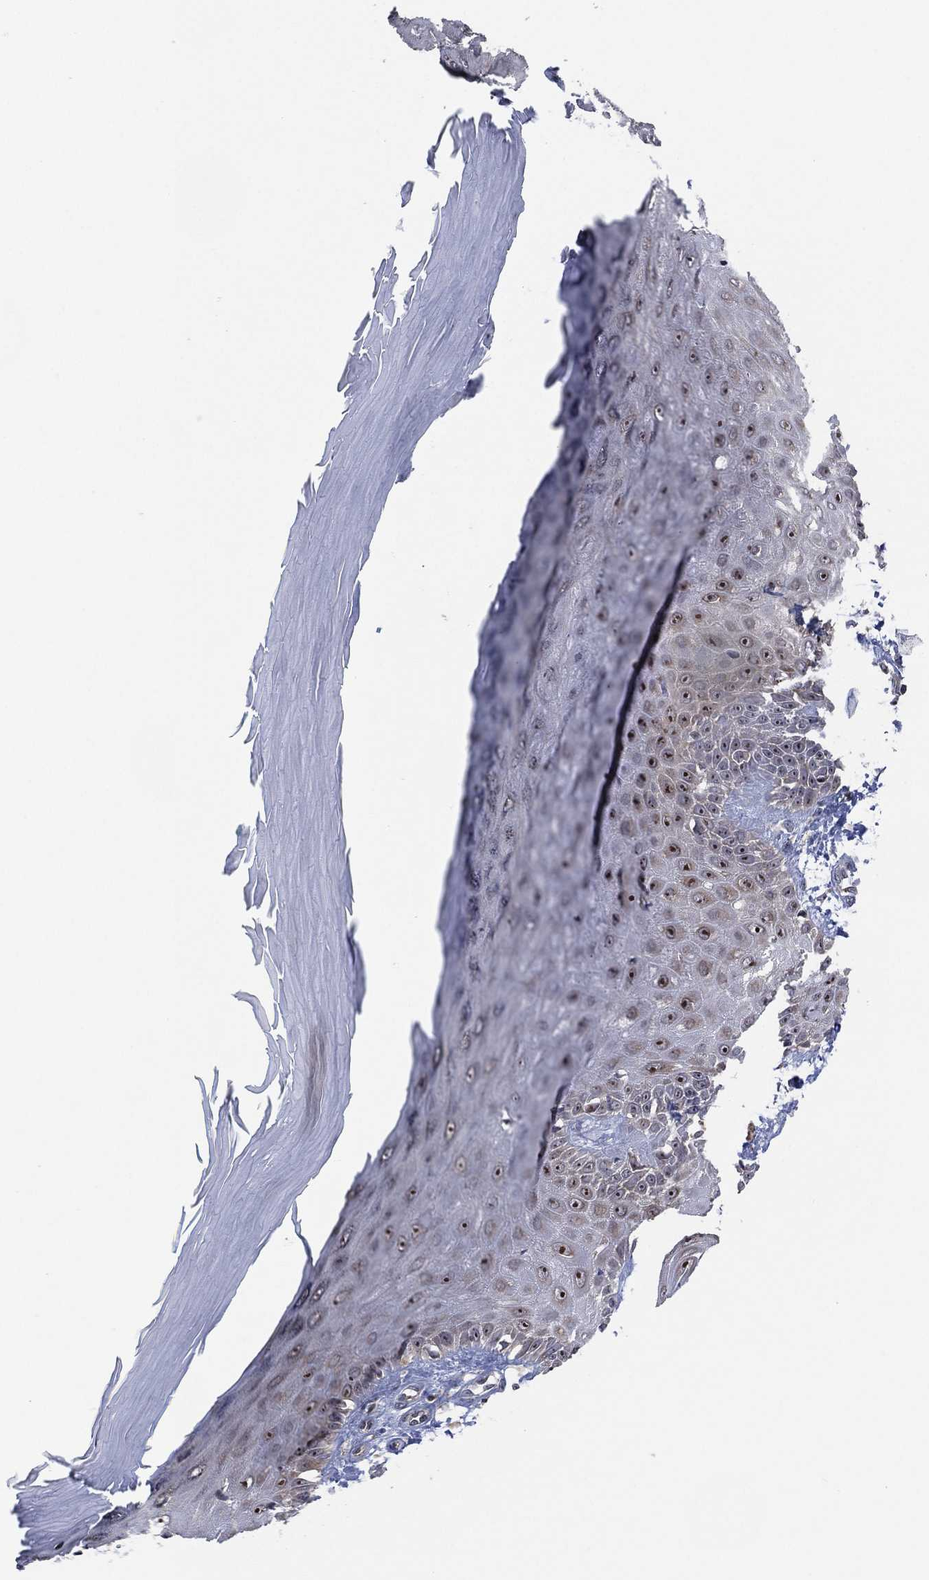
{"staining": {"intensity": "negative", "quantity": "none", "location": "none"}, "tissue": "skin", "cell_type": "Fibroblasts", "image_type": "normal", "snomed": [{"axis": "morphology", "description": "Normal tissue, NOS"}, {"axis": "morphology", "description": "Inflammation, NOS"}, {"axis": "morphology", "description": "Fibrosis, NOS"}, {"axis": "topography", "description": "Skin"}], "caption": "Normal skin was stained to show a protein in brown. There is no significant staining in fibroblasts.", "gene": "FAM104A", "patient": {"sex": "male", "age": 71}}